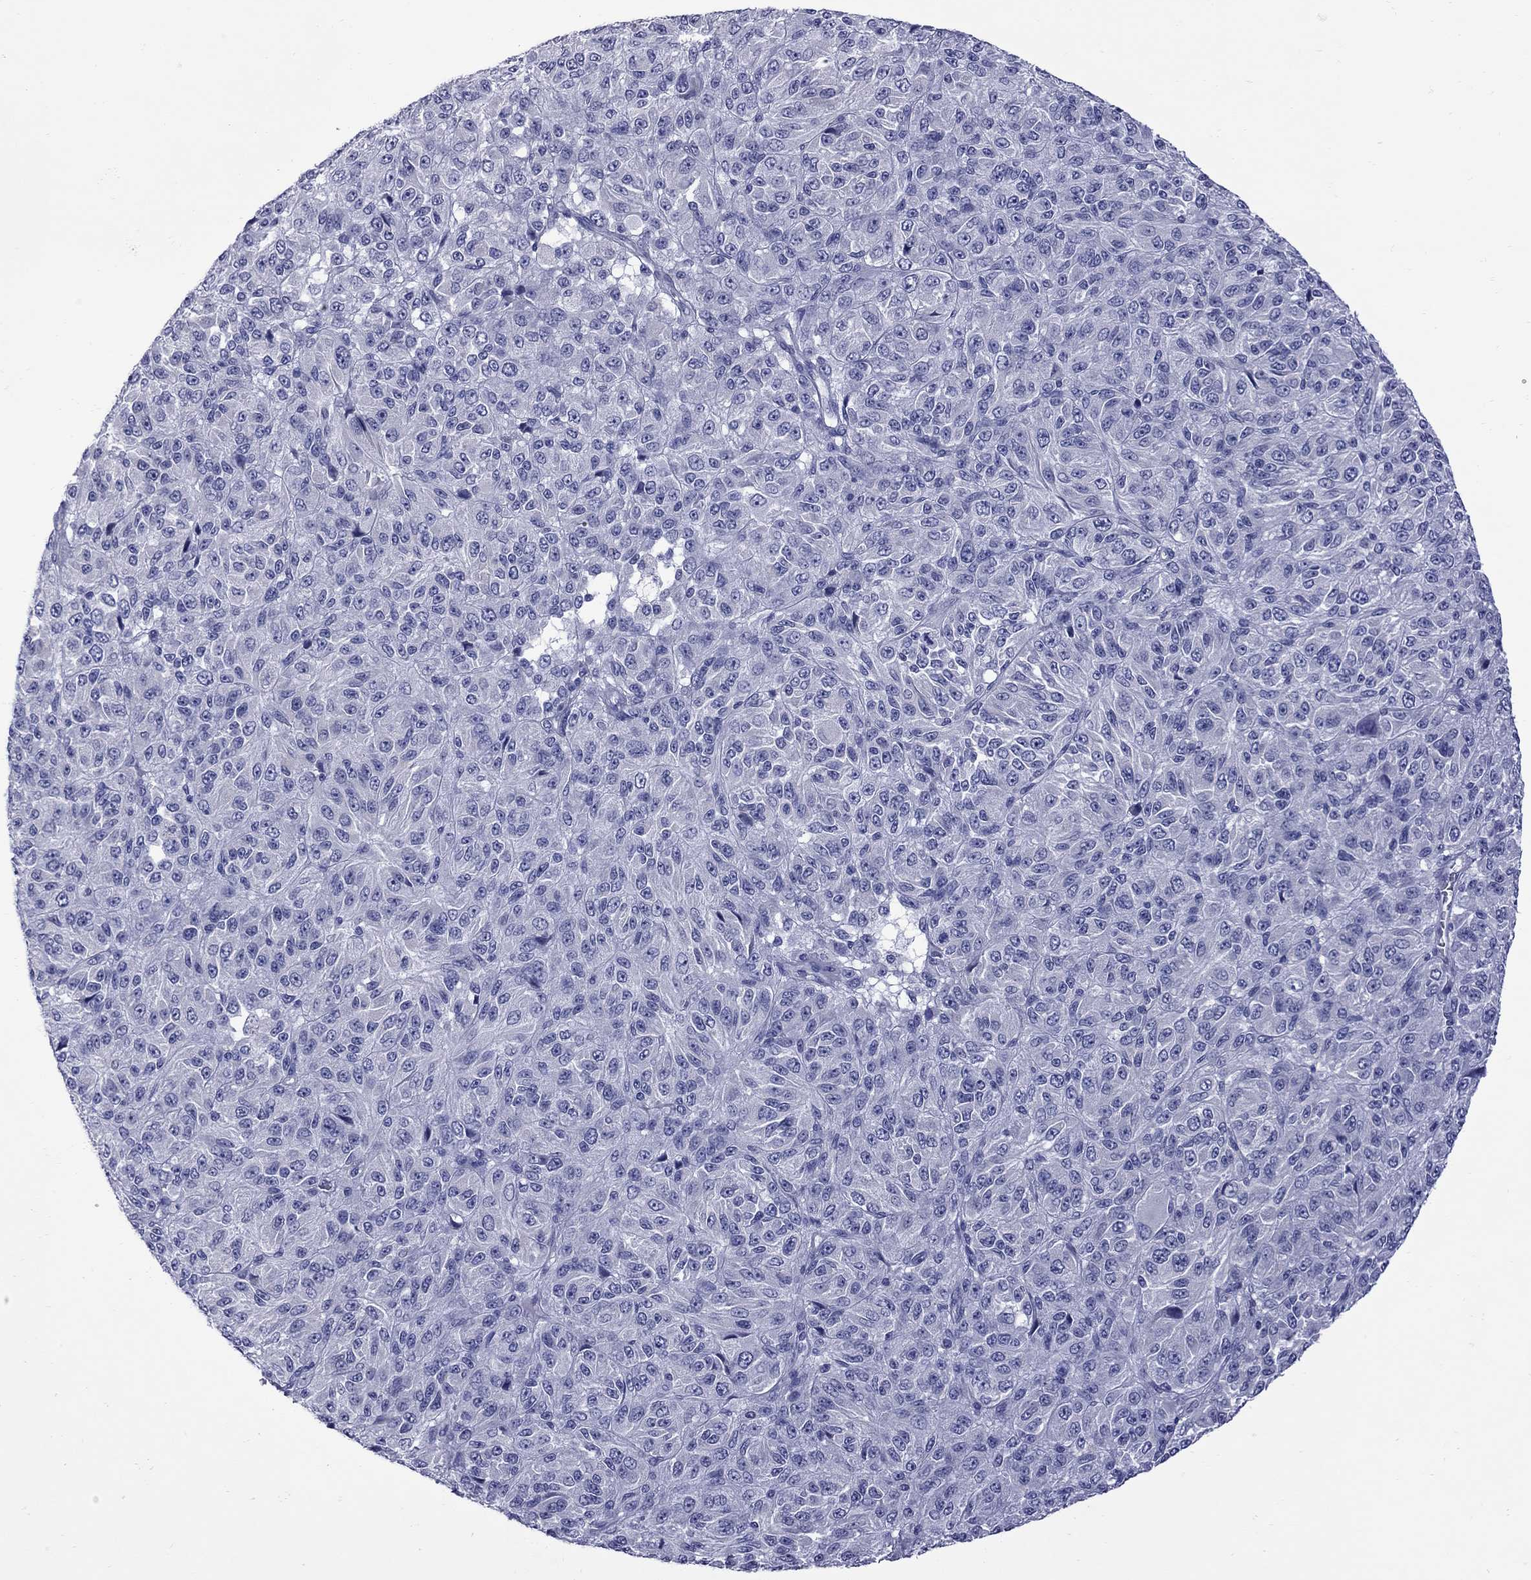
{"staining": {"intensity": "negative", "quantity": "none", "location": "none"}, "tissue": "melanoma", "cell_type": "Tumor cells", "image_type": "cancer", "snomed": [{"axis": "morphology", "description": "Malignant melanoma, Metastatic site"}, {"axis": "topography", "description": "Brain"}], "caption": "Micrograph shows no significant protein expression in tumor cells of malignant melanoma (metastatic site).", "gene": "EPPIN", "patient": {"sex": "female", "age": 56}}